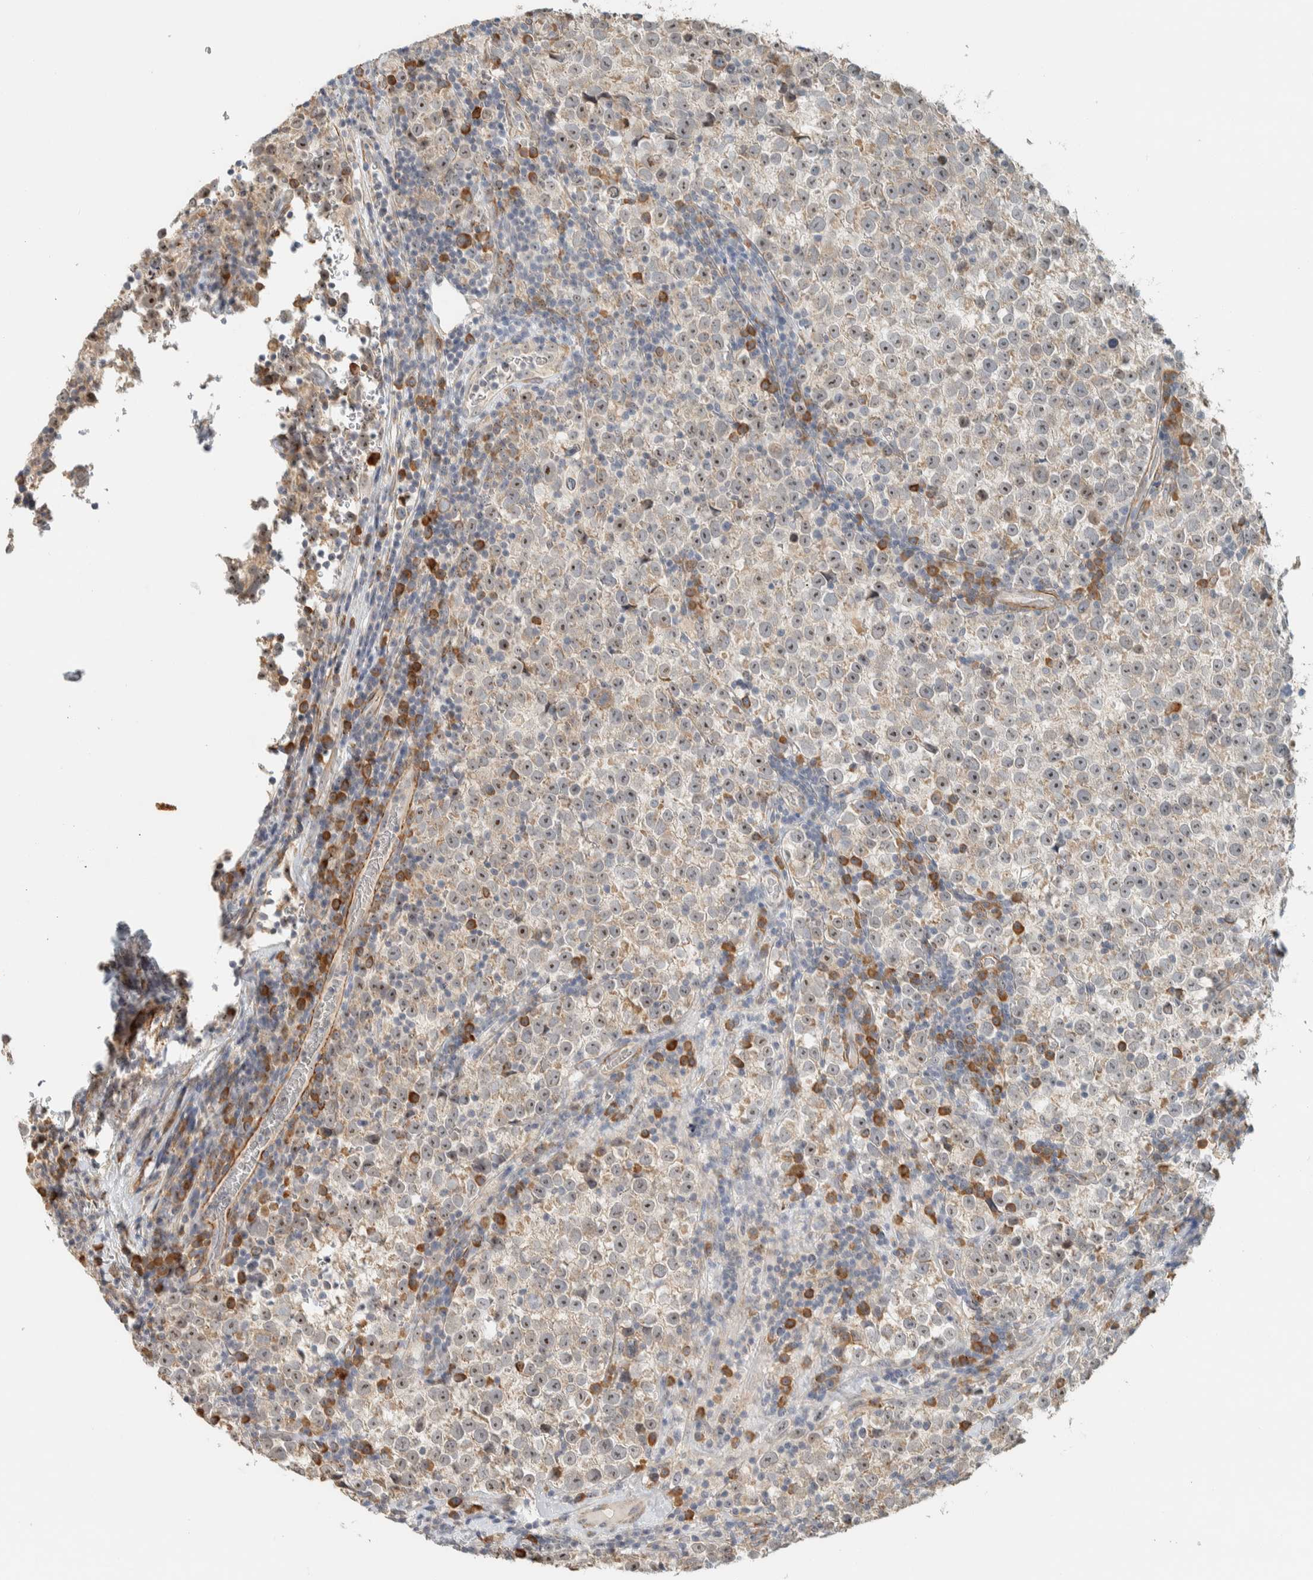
{"staining": {"intensity": "weak", "quantity": "<25%", "location": "nuclear"}, "tissue": "testis cancer", "cell_type": "Tumor cells", "image_type": "cancer", "snomed": [{"axis": "morphology", "description": "Normal tissue, NOS"}, {"axis": "morphology", "description": "Seminoma, NOS"}, {"axis": "topography", "description": "Testis"}], "caption": "DAB (3,3'-diaminobenzidine) immunohistochemical staining of seminoma (testis) reveals no significant staining in tumor cells.", "gene": "KLHL40", "patient": {"sex": "male", "age": 43}}